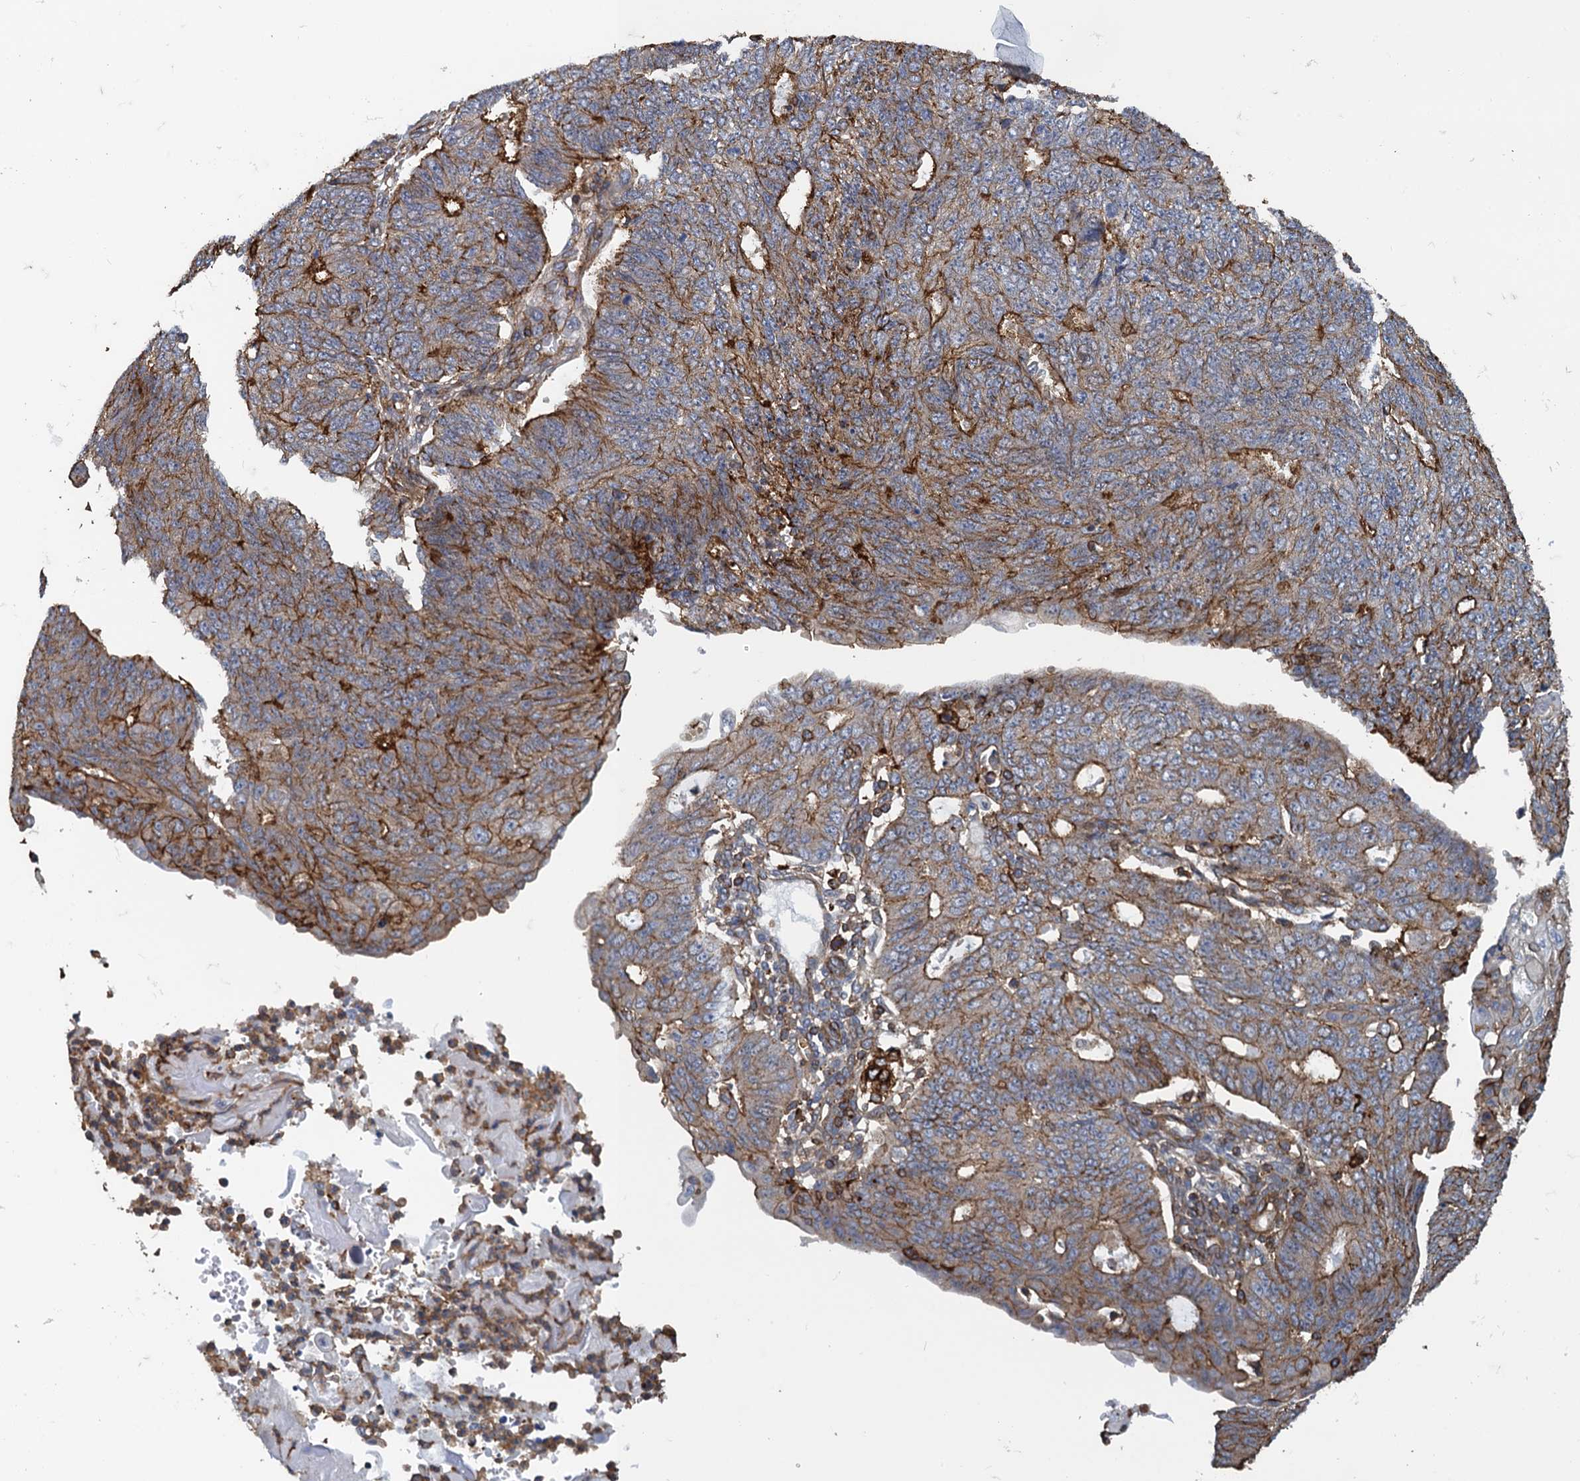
{"staining": {"intensity": "moderate", "quantity": "25%-75%", "location": "cytoplasmic/membranous"}, "tissue": "endometrial cancer", "cell_type": "Tumor cells", "image_type": "cancer", "snomed": [{"axis": "morphology", "description": "Adenocarcinoma, NOS"}, {"axis": "topography", "description": "Endometrium"}], "caption": "DAB (3,3'-diaminobenzidine) immunohistochemical staining of human endometrial adenocarcinoma demonstrates moderate cytoplasmic/membranous protein staining in approximately 25%-75% of tumor cells. (IHC, brightfield microscopy, high magnification).", "gene": "PROSER2", "patient": {"sex": "female", "age": 32}}